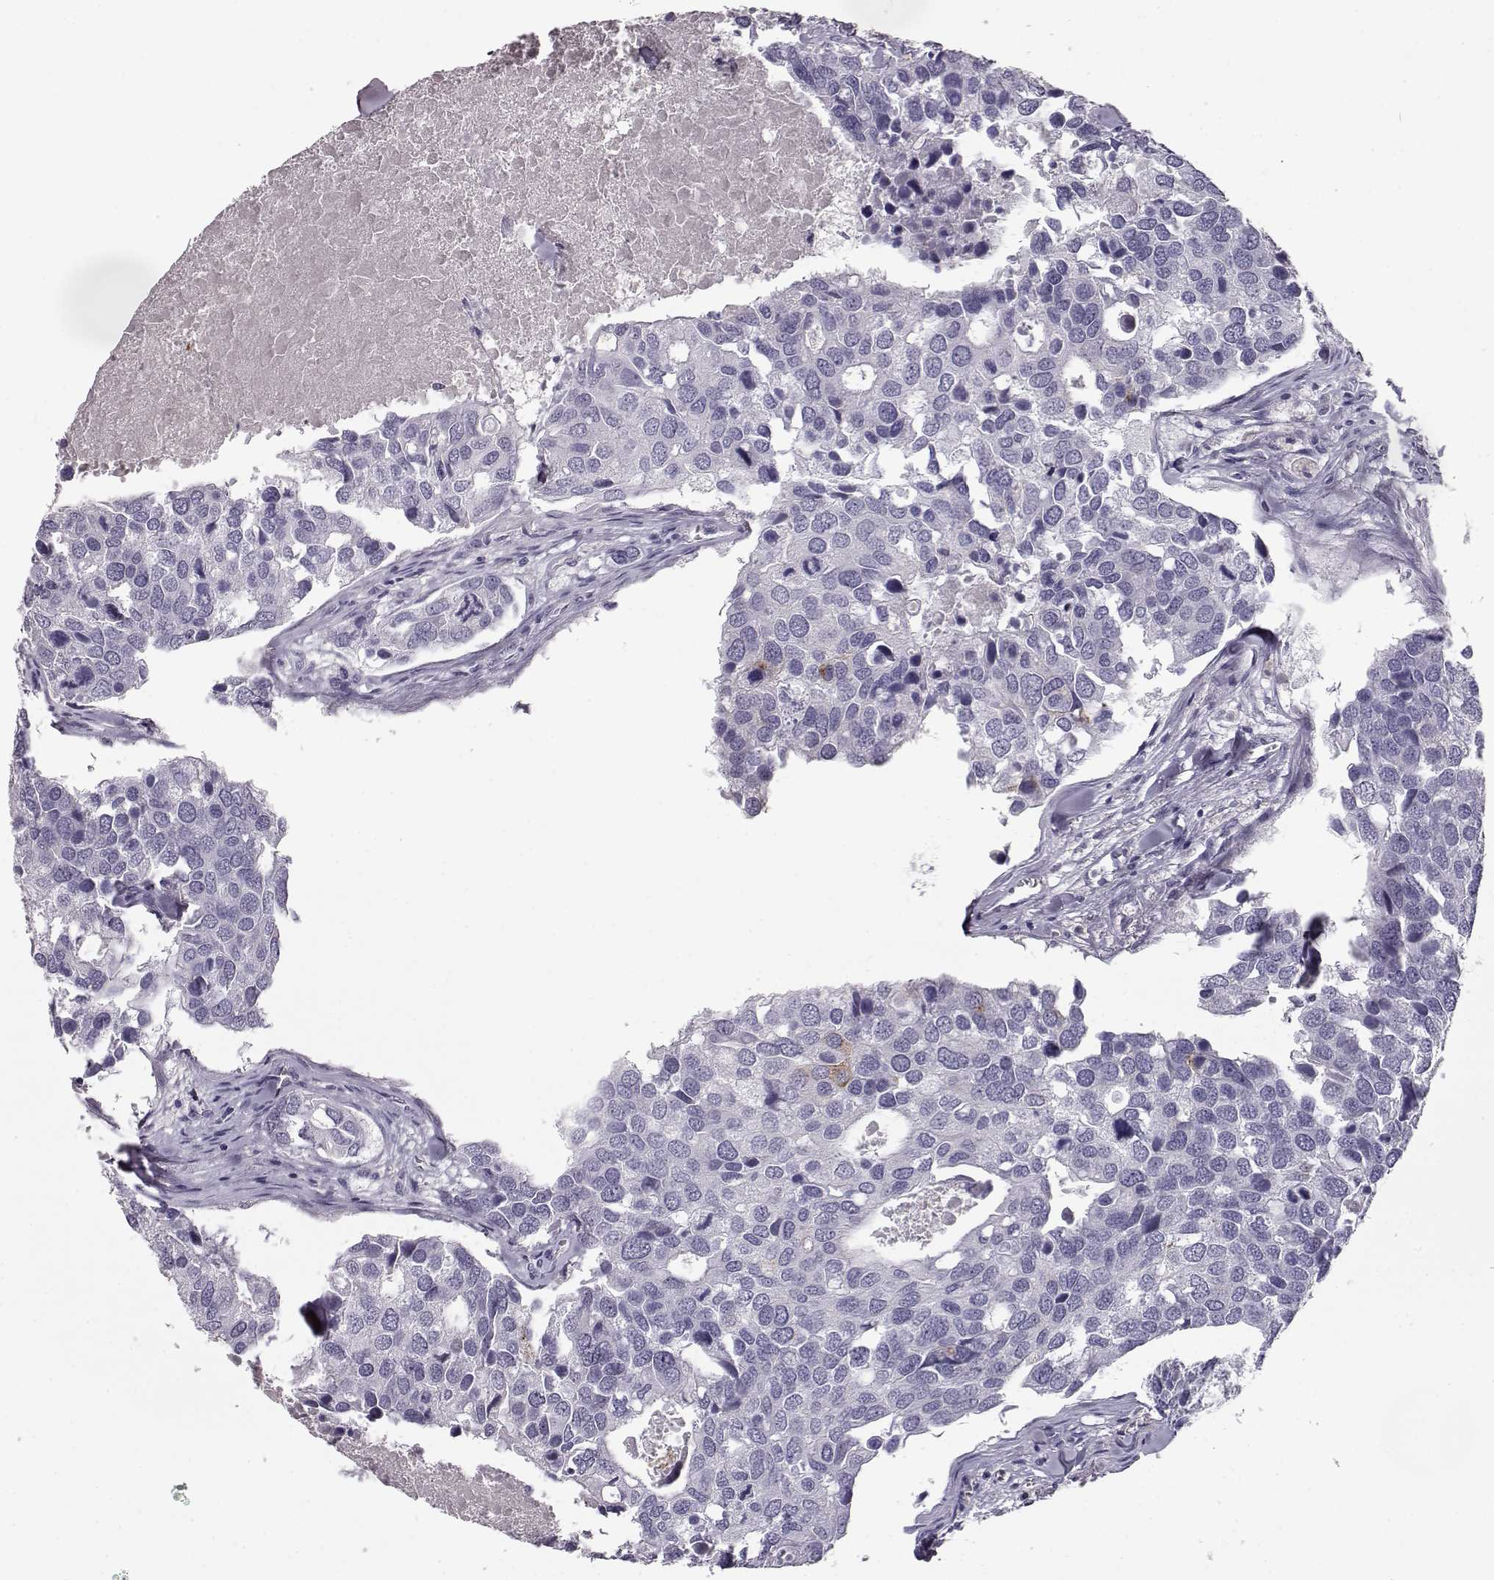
{"staining": {"intensity": "negative", "quantity": "none", "location": "none"}, "tissue": "breast cancer", "cell_type": "Tumor cells", "image_type": "cancer", "snomed": [{"axis": "morphology", "description": "Duct carcinoma"}, {"axis": "topography", "description": "Breast"}], "caption": "Photomicrograph shows no significant protein expression in tumor cells of breast infiltrating ductal carcinoma.", "gene": "CCL19", "patient": {"sex": "female", "age": 83}}